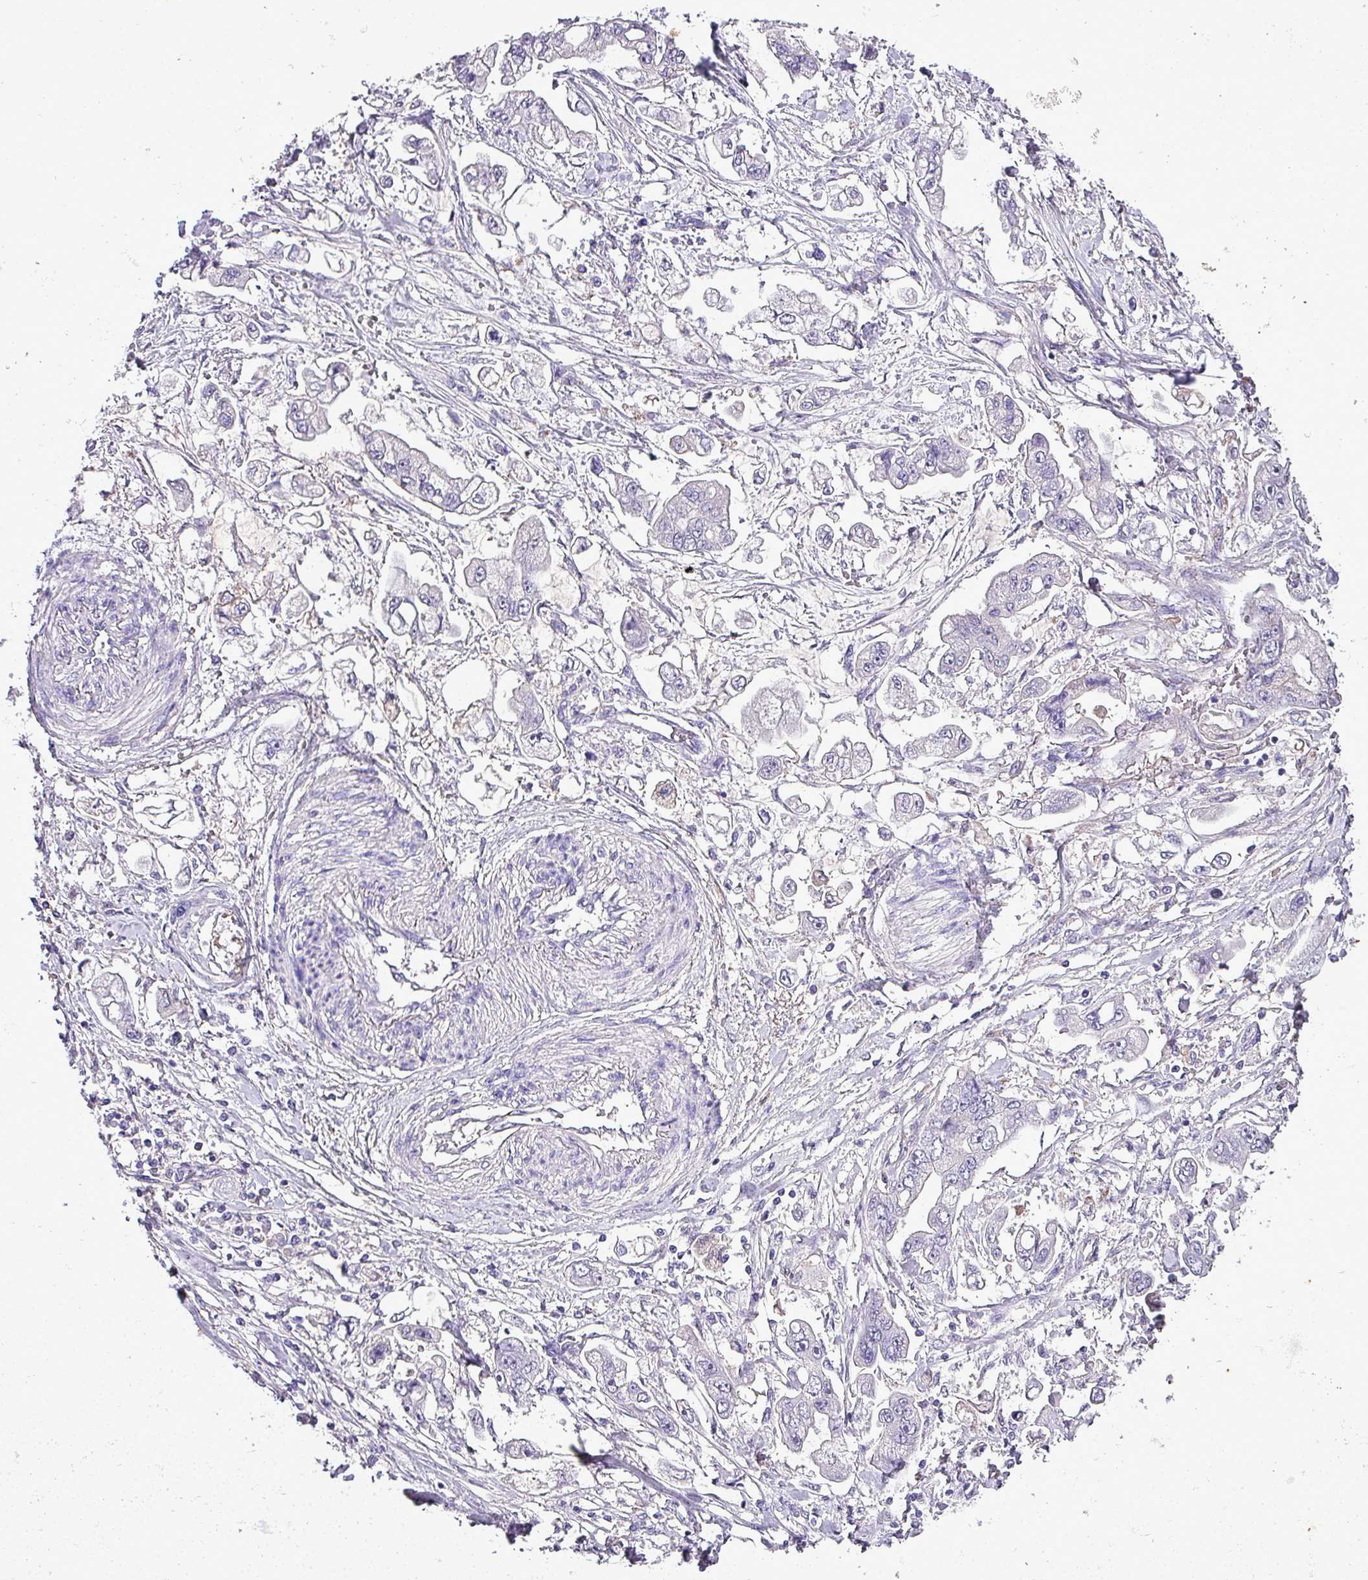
{"staining": {"intensity": "negative", "quantity": "none", "location": "none"}, "tissue": "stomach cancer", "cell_type": "Tumor cells", "image_type": "cancer", "snomed": [{"axis": "morphology", "description": "Adenocarcinoma, NOS"}, {"axis": "topography", "description": "Stomach"}], "caption": "An image of adenocarcinoma (stomach) stained for a protein displays no brown staining in tumor cells.", "gene": "HP", "patient": {"sex": "male", "age": 62}}